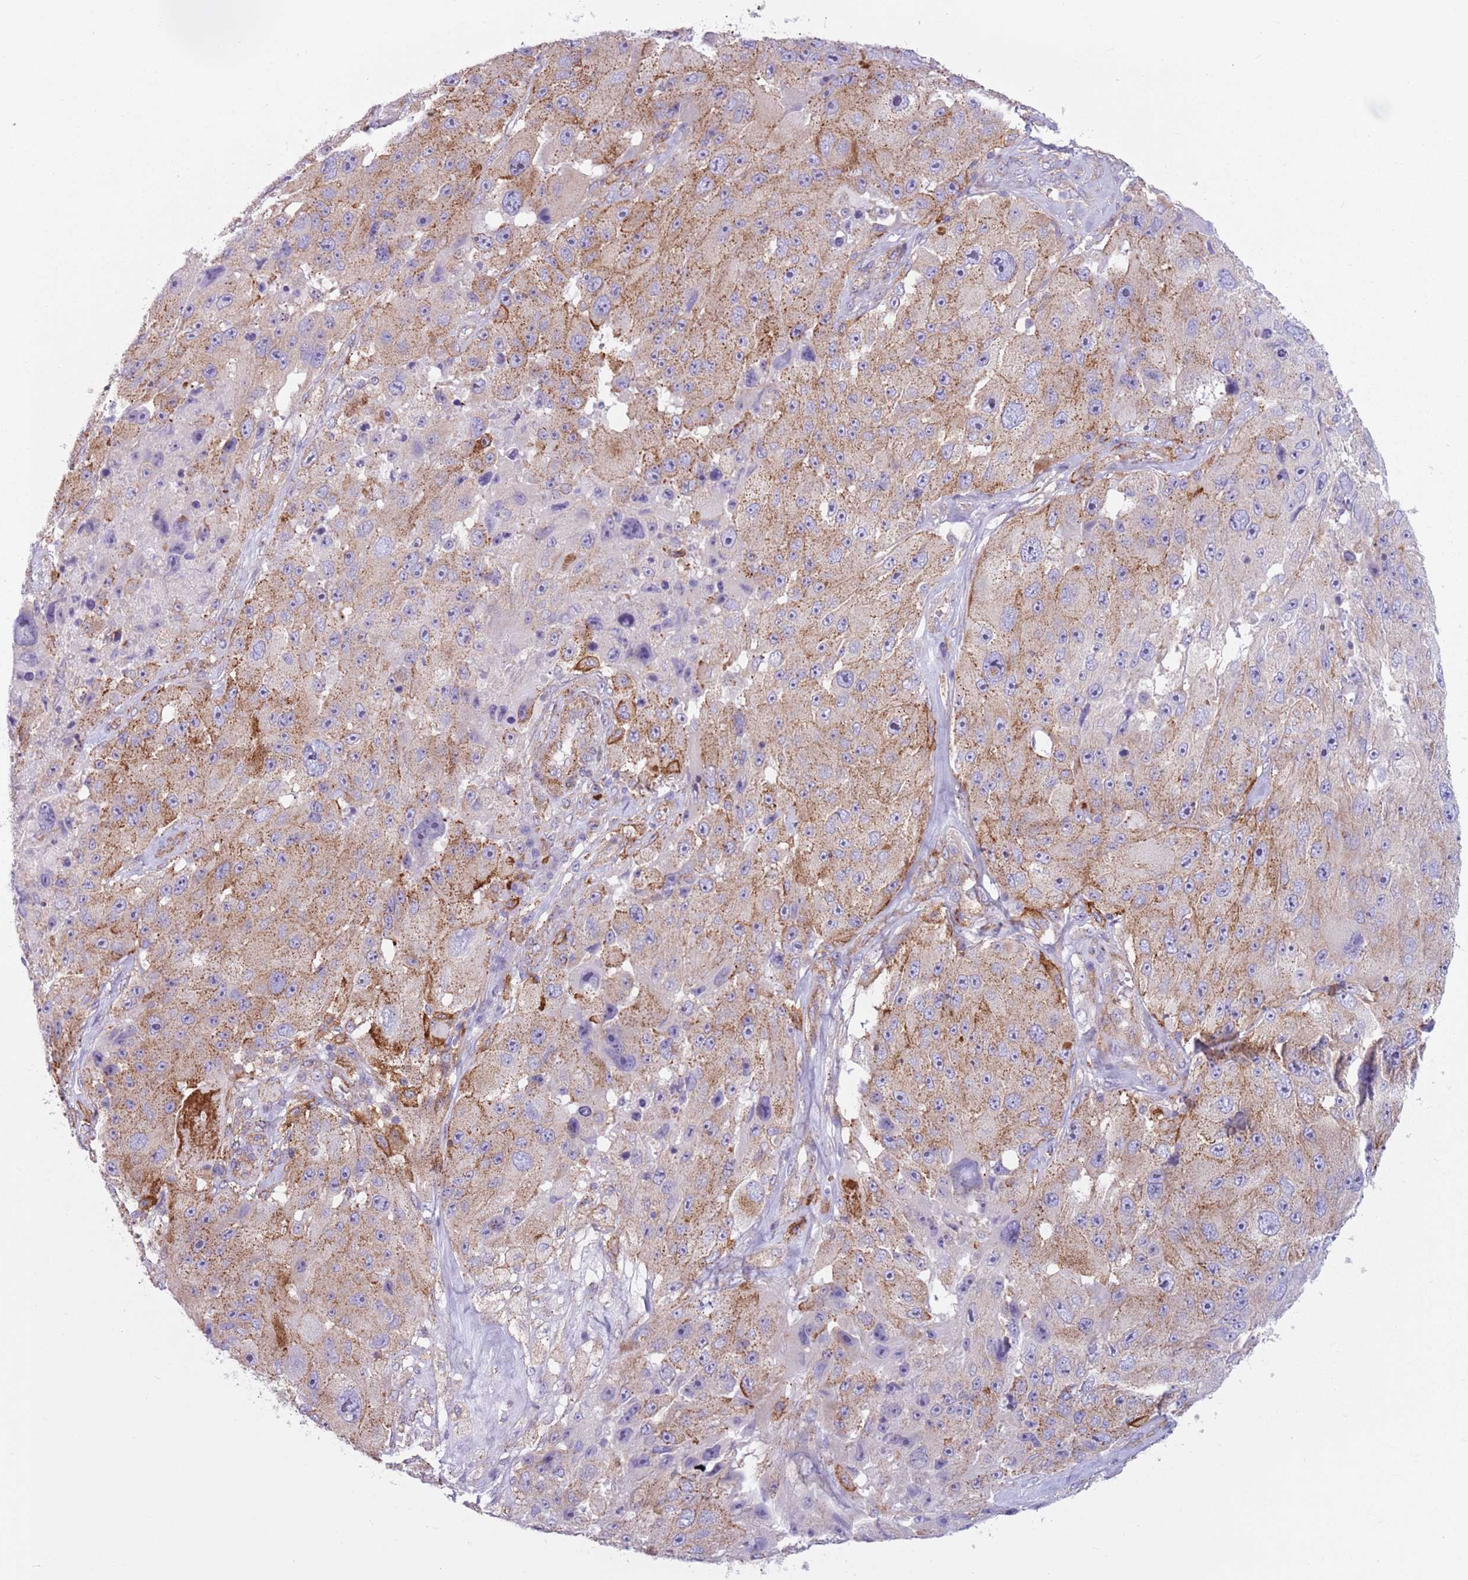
{"staining": {"intensity": "weak", "quantity": "25%-75%", "location": "cytoplasmic/membranous"}, "tissue": "melanoma", "cell_type": "Tumor cells", "image_type": "cancer", "snomed": [{"axis": "morphology", "description": "Malignant melanoma, Metastatic site"}, {"axis": "topography", "description": "Lymph node"}], "caption": "IHC micrograph of neoplastic tissue: human malignant melanoma (metastatic site) stained using IHC reveals low levels of weak protein expression localized specifically in the cytoplasmic/membranous of tumor cells, appearing as a cytoplasmic/membranous brown color.", "gene": "SNX6", "patient": {"sex": "male", "age": 62}}